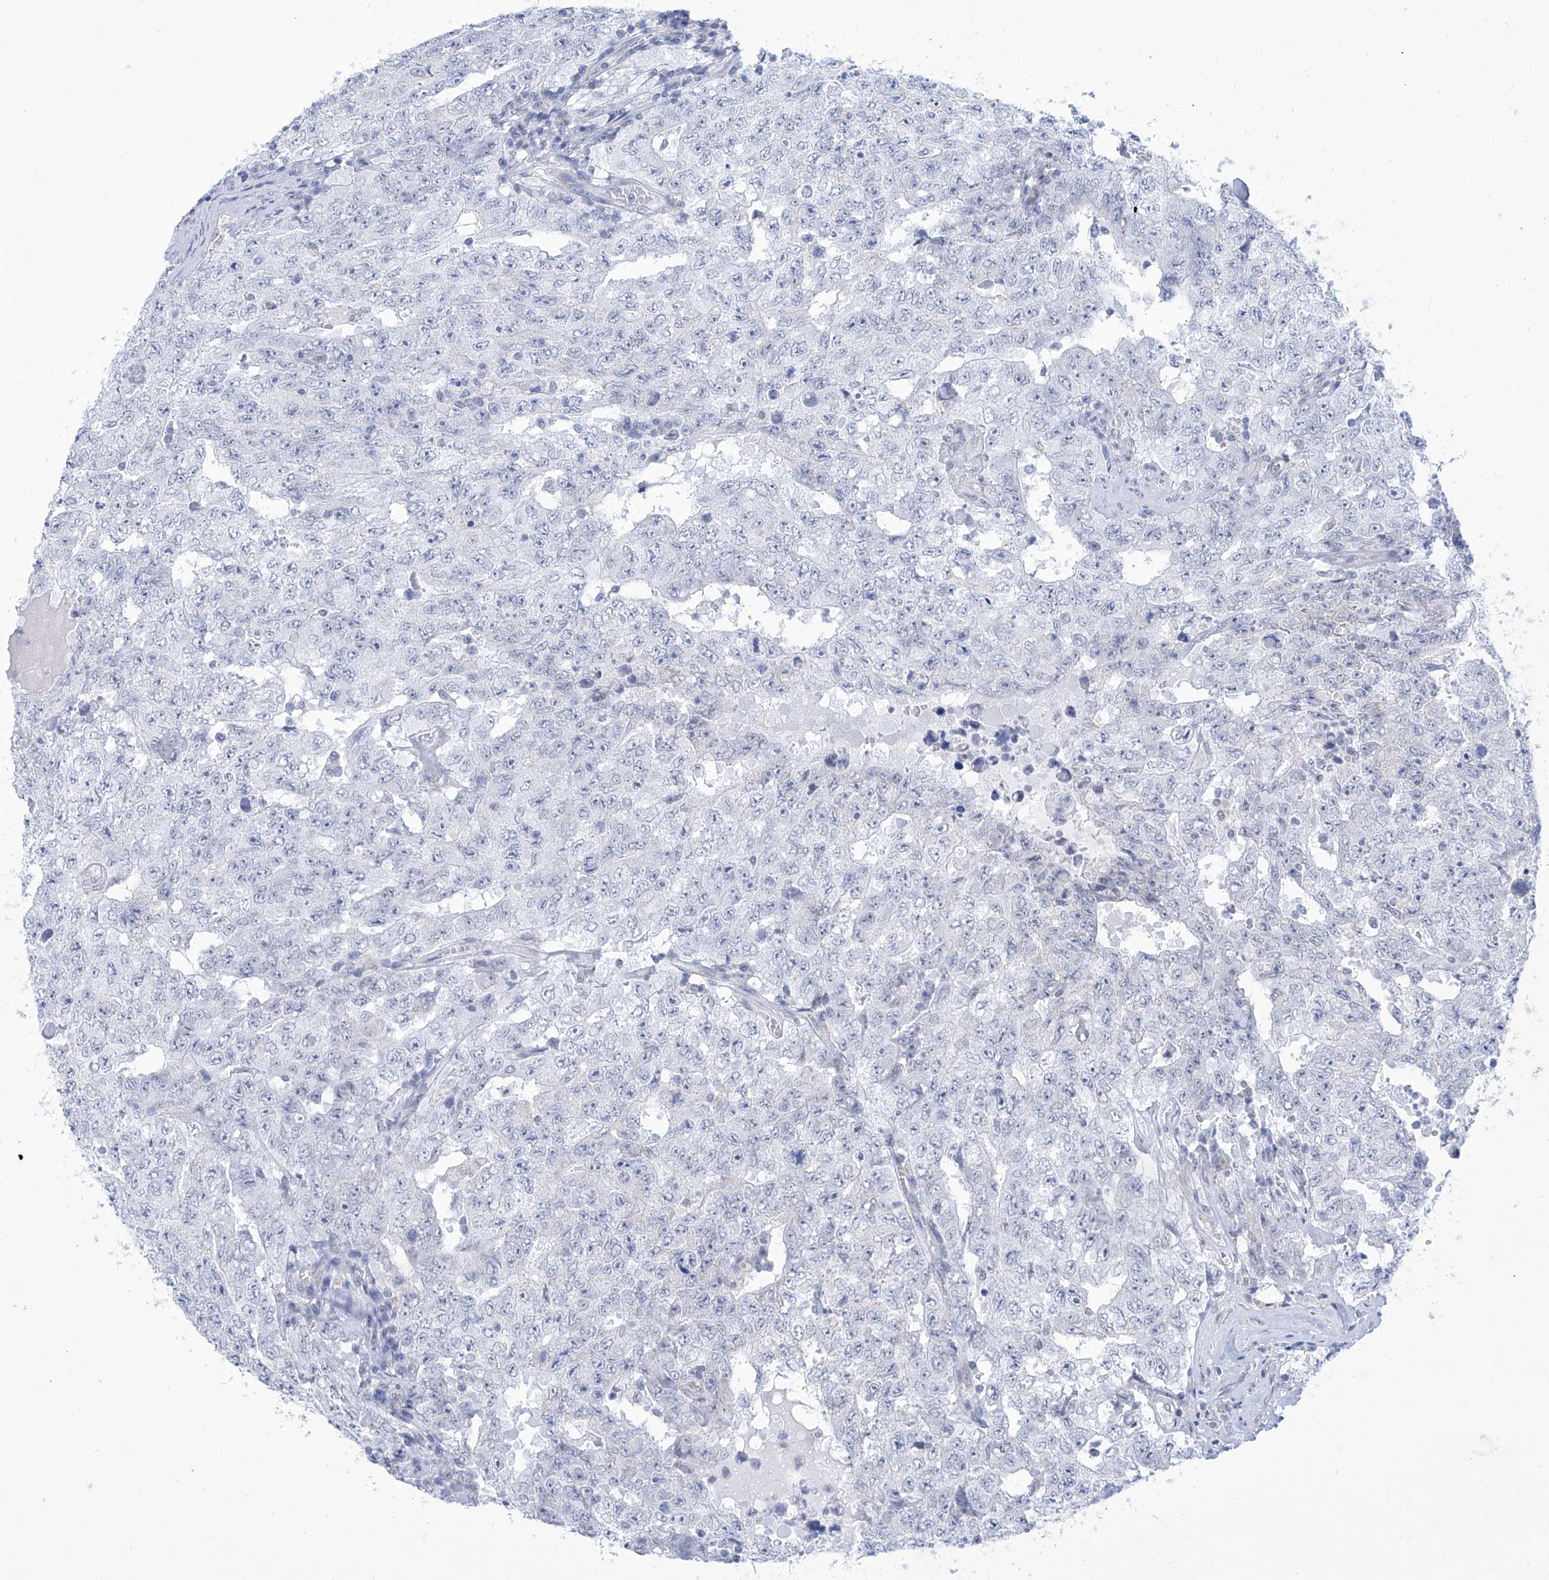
{"staining": {"intensity": "negative", "quantity": "none", "location": "none"}, "tissue": "testis cancer", "cell_type": "Tumor cells", "image_type": "cancer", "snomed": [{"axis": "morphology", "description": "Carcinoma, Embryonal, NOS"}, {"axis": "topography", "description": "Testis"}], "caption": "High magnification brightfield microscopy of embryonal carcinoma (testis) stained with DAB (3,3'-diaminobenzidine) (brown) and counterstained with hematoxylin (blue): tumor cells show no significant positivity.", "gene": "ALDH6A1", "patient": {"sex": "male", "age": 26}}